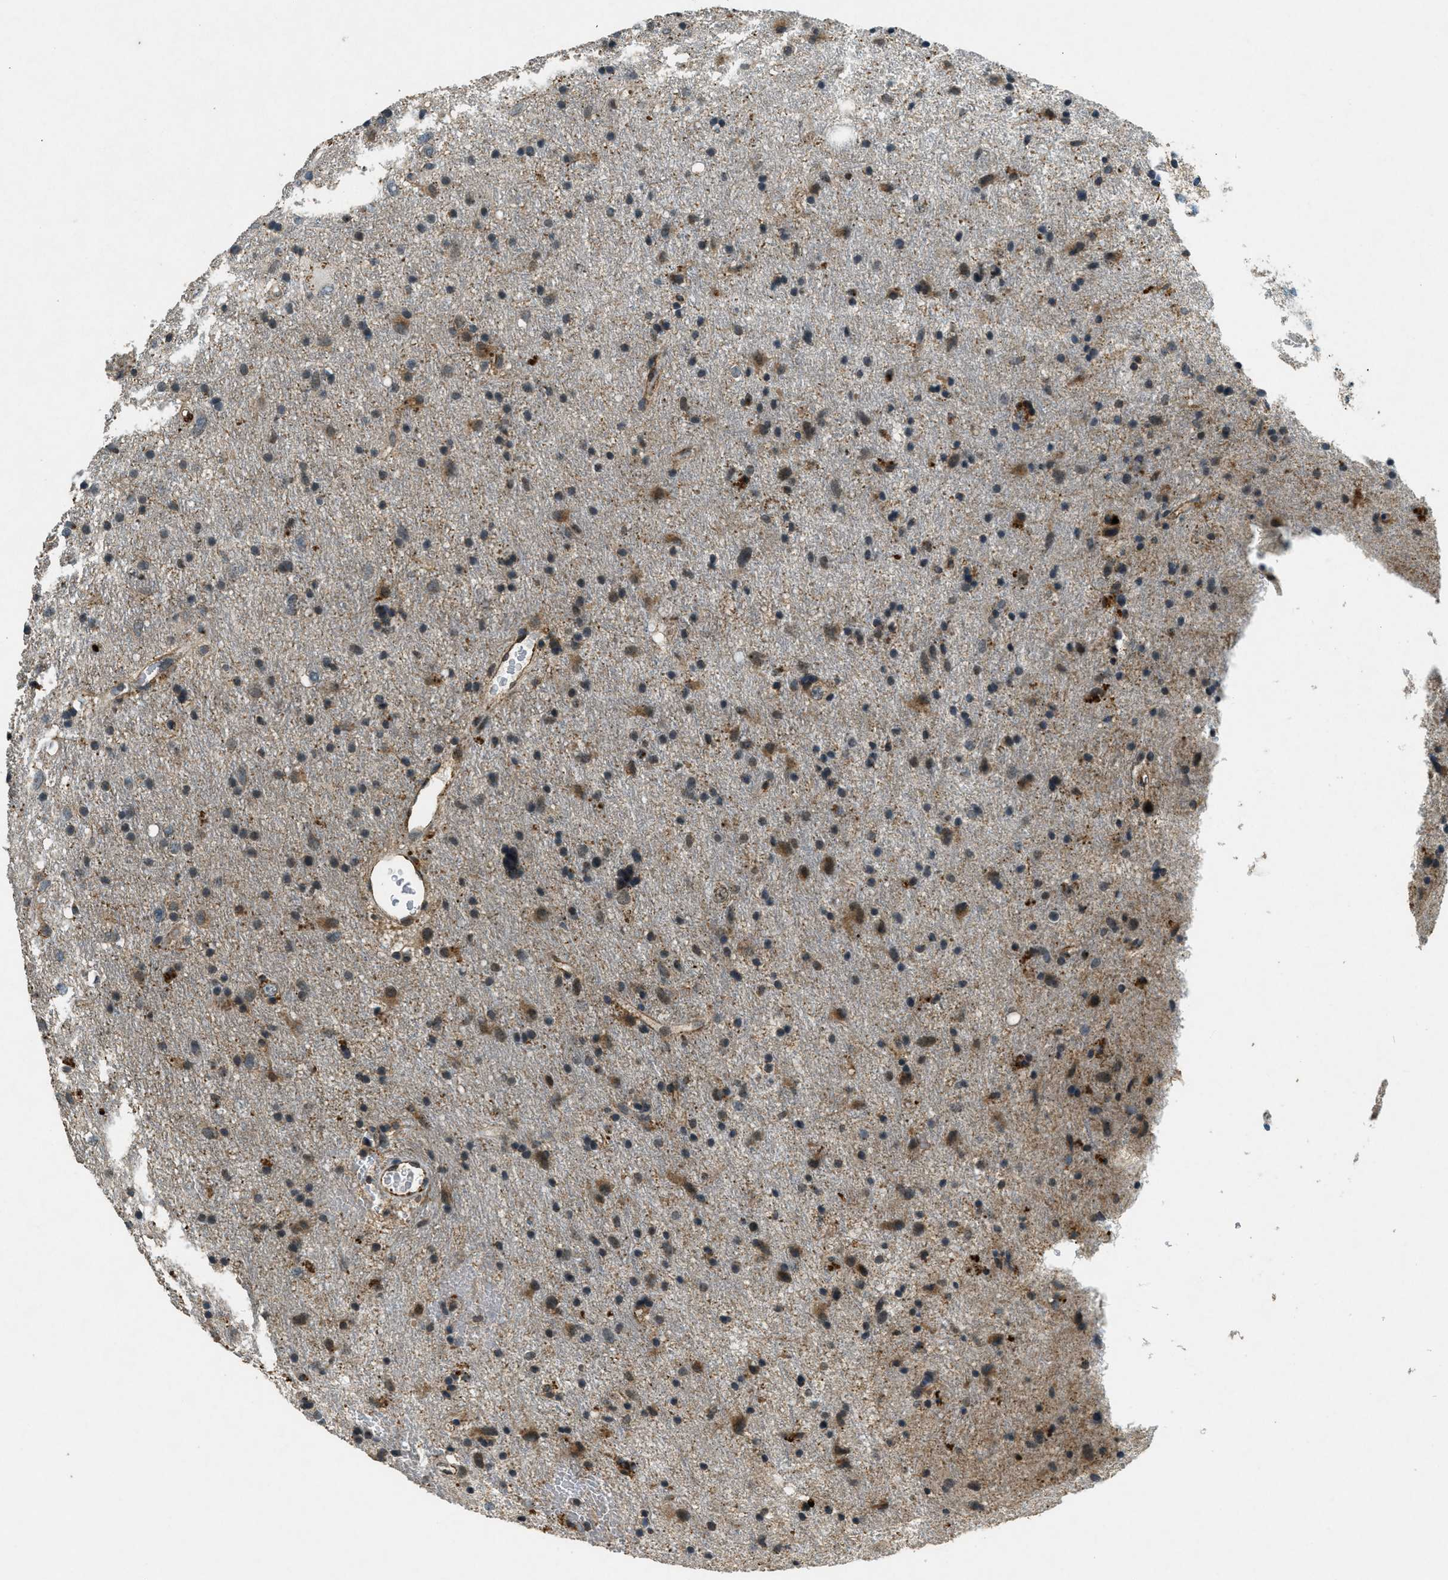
{"staining": {"intensity": "weak", "quantity": "25%-75%", "location": "cytoplasmic/membranous"}, "tissue": "glioma", "cell_type": "Tumor cells", "image_type": "cancer", "snomed": [{"axis": "morphology", "description": "Glioma, malignant, Low grade"}, {"axis": "topography", "description": "Brain"}], "caption": "A photomicrograph showing weak cytoplasmic/membranous staining in about 25%-75% of tumor cells in glioma, as visualized by brown immunohistochemical staining.", "gene": "RAB3D", "patient": {"sex": "male", "age": 77}}